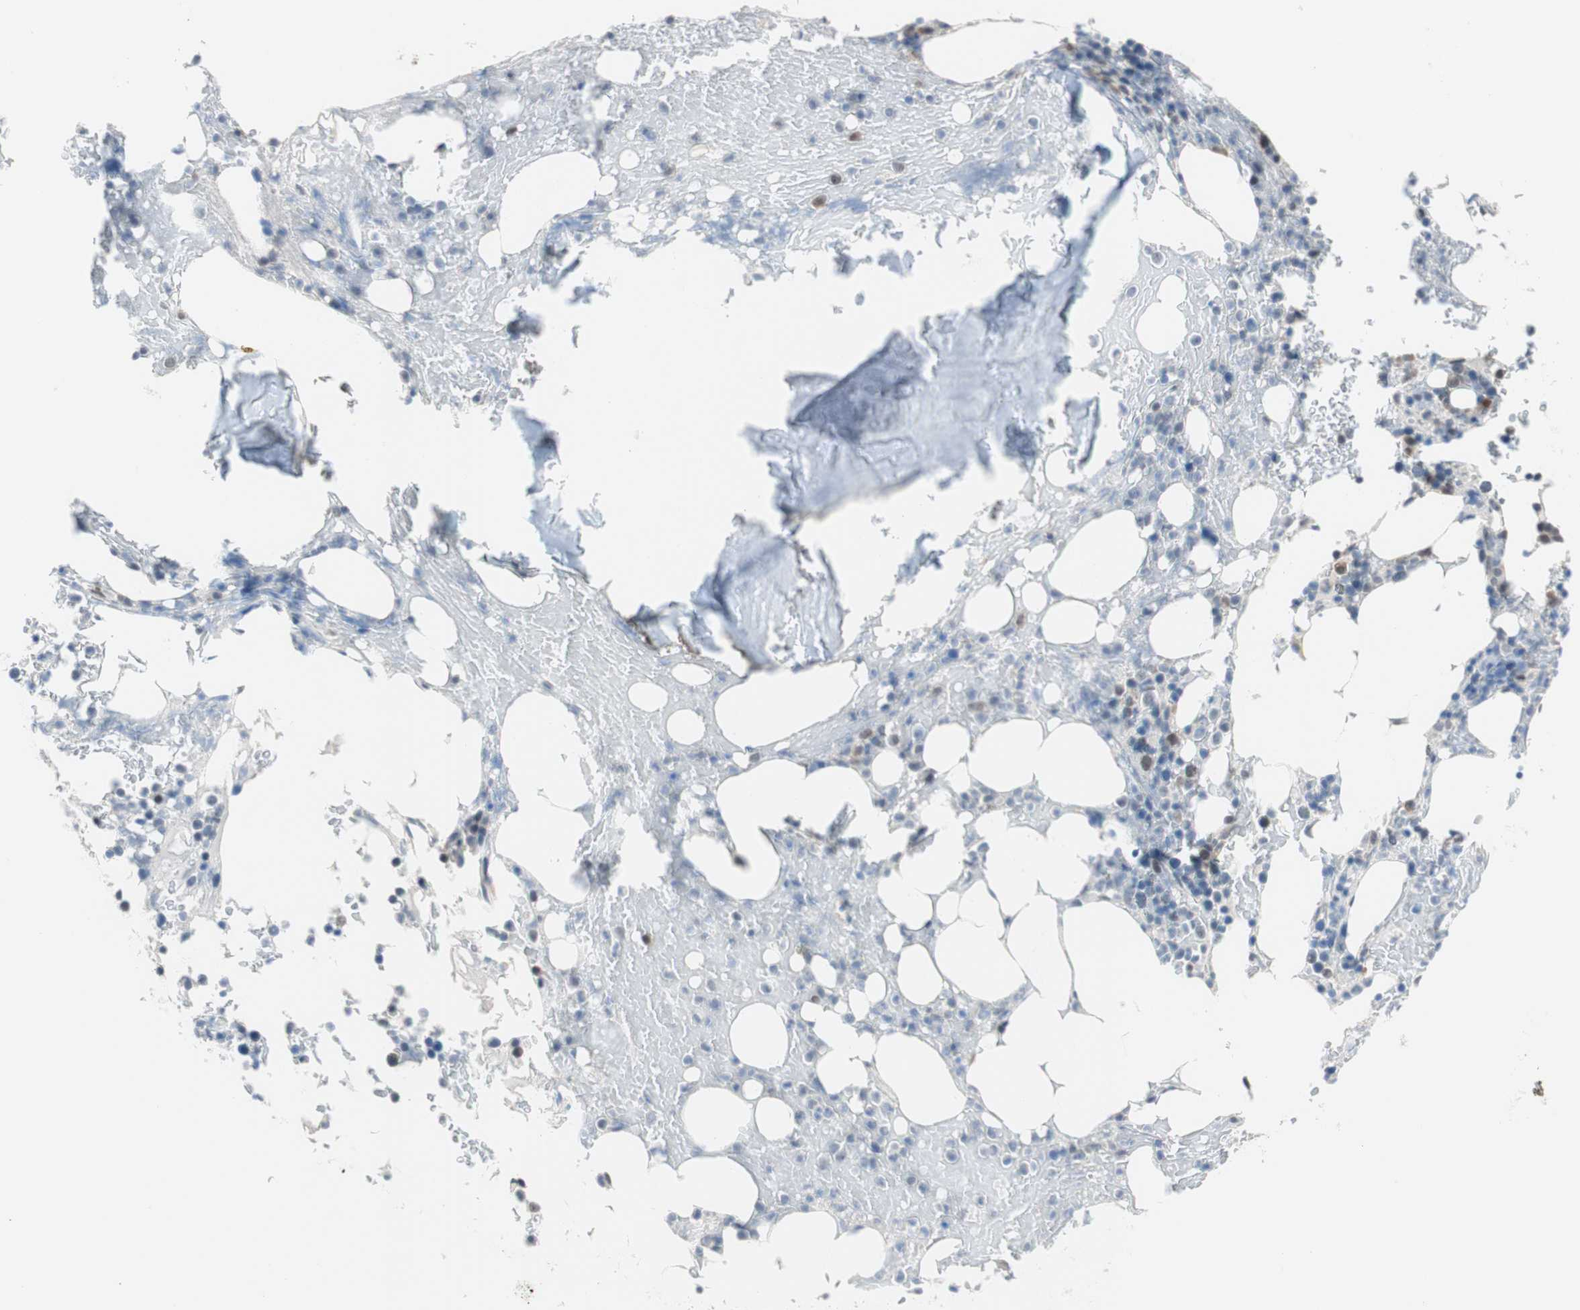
{"staining": {"intensity": "weak", "quantity": "<25%", "location": "nuclear"}, "tissue": "bone marrow", "cell_type": "Hematopoietic cells", "image_type": "normal", "snomed": [{"axis": "morphology", "description": "Normal tissue, NOS"}, {"axis": "topography", "description": "Bone marrow"}], "caption": "Histopathology image shows no significant protein staining in hematopoietic cells of benign bone marrow. (DAB (3,3'-diaminobenzidine) IHC, high magnification).", "gene": "GRHL1", "patient": {"sex": "female", "age": 66}}